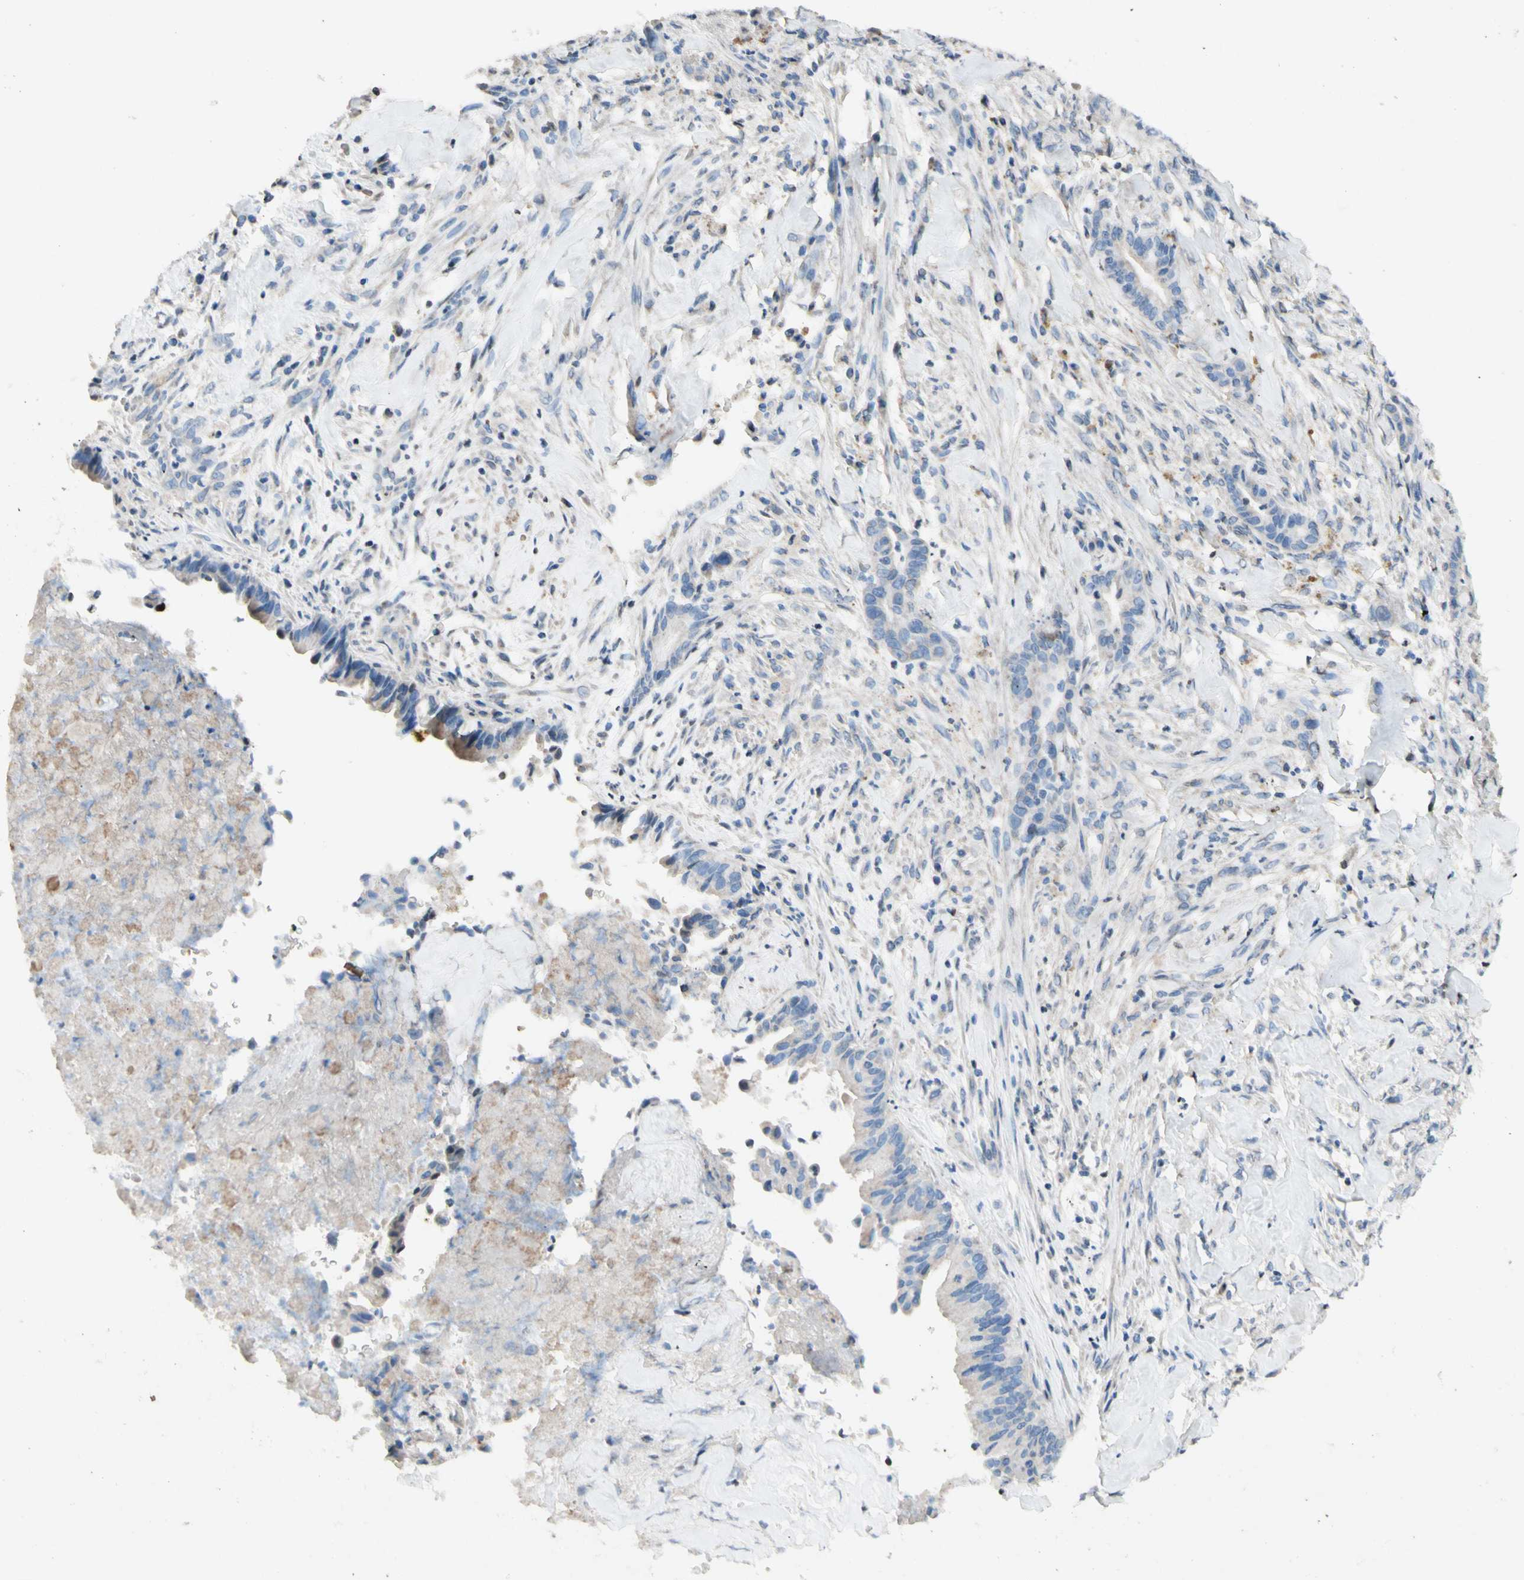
{"staining": {"intensity": "weak", "quantity": "25%-75%", "location": "cytoplasmic/membranous"}, "tissue": "liver cancer", "cell_type": "Tumor cells", "image_type": "cancer", "snomed": [{"axis": "morphology", "description": "Cholangiocarcinoma"}, {"axis": "topography", "description": "Liver"}], "caption": "Cholangiocarcinoma (liver) stained with immunohistochemistry displays weak cytoplasmic/membranous positivity in approximately 25%-75% of tumor cells.", "gene": "POLA1", "patient": {"sex": "female", "age": 67}}